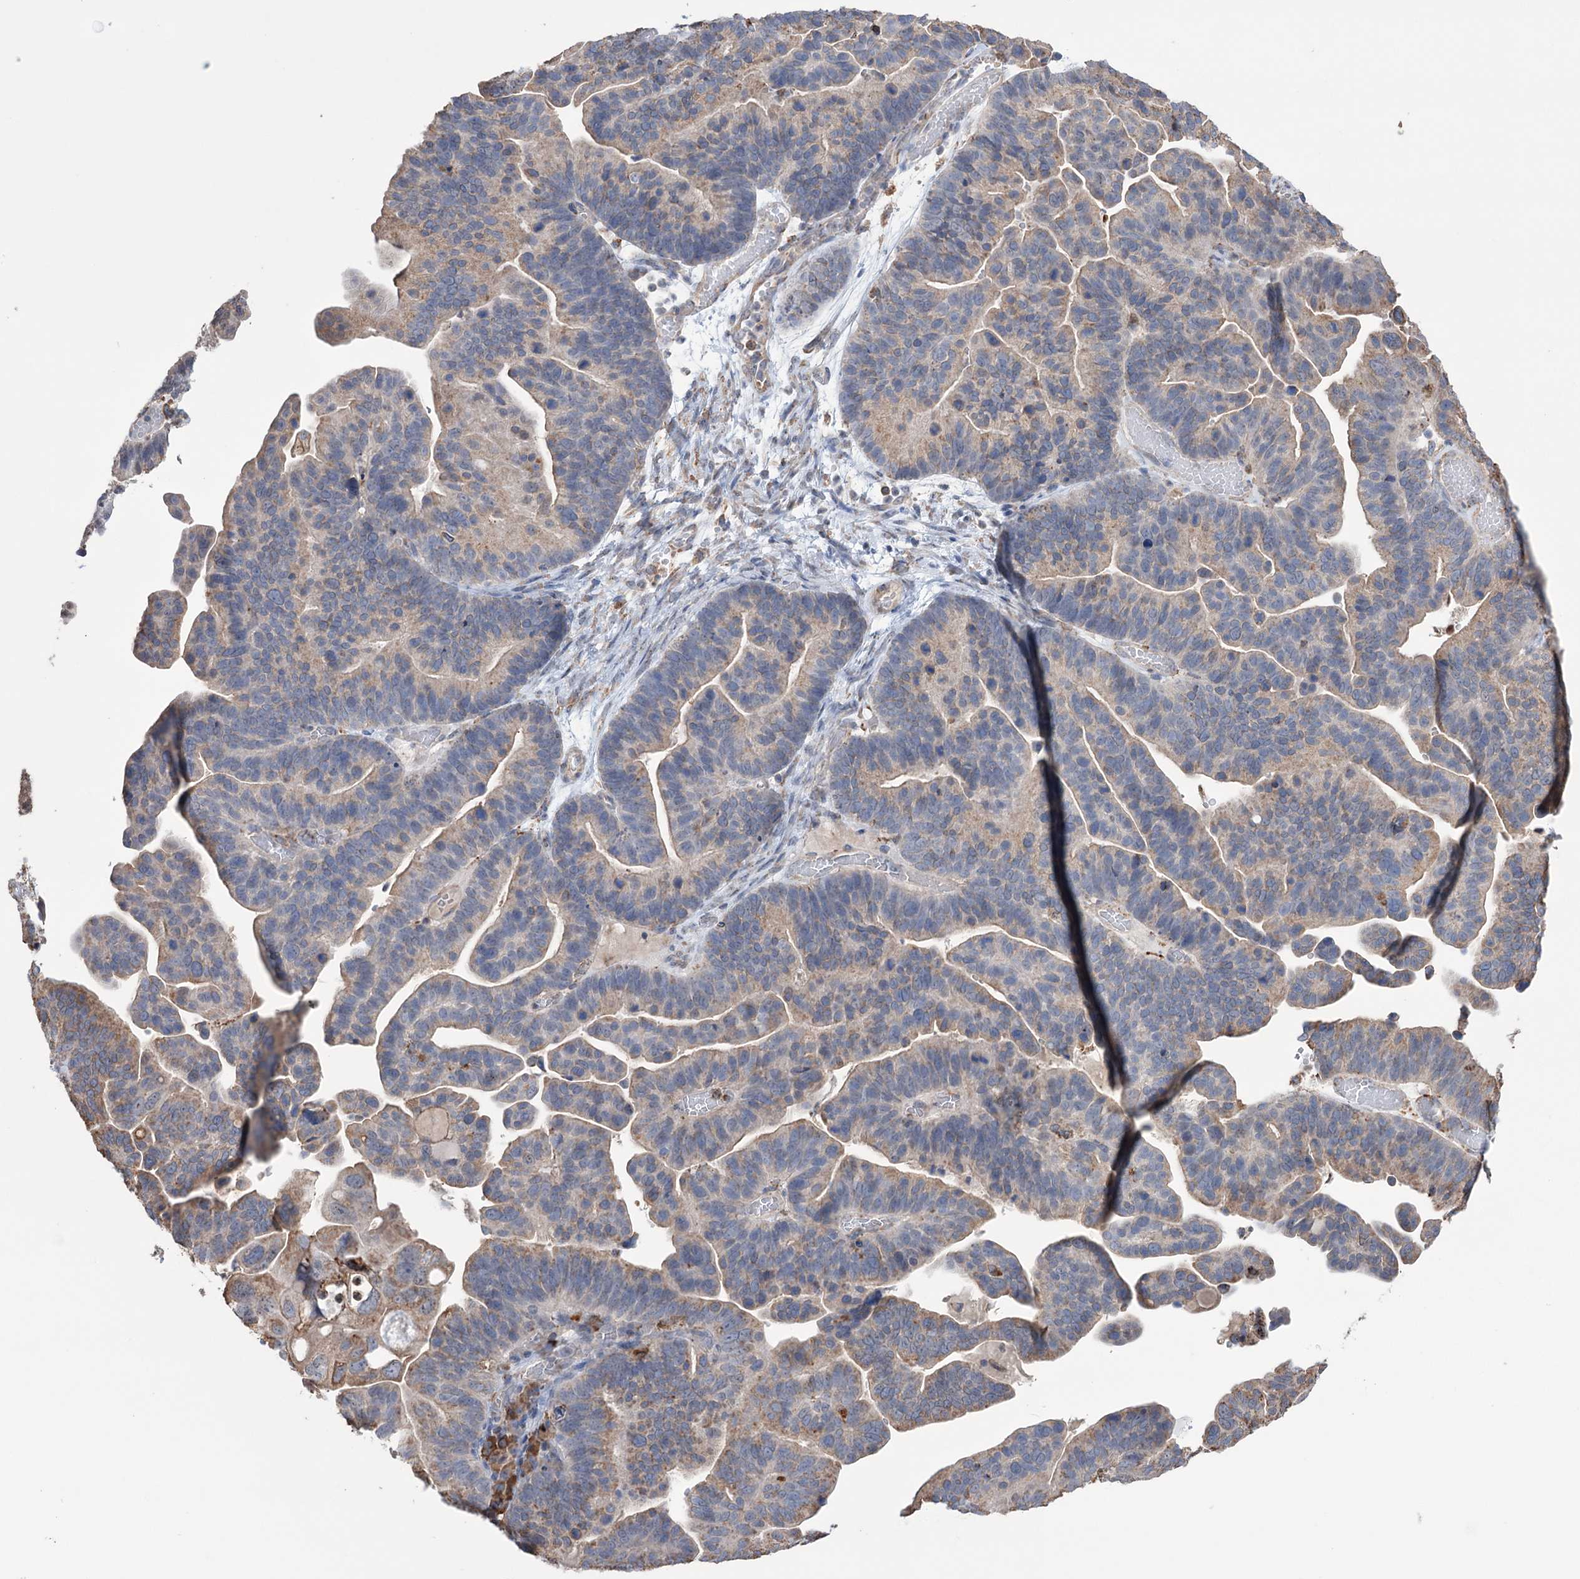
{"staining": {"intensity": "moderate", "quantity": "25%-75%", "location": "cytoplasmic/membranous"}, "tissue": "ovarian cancer", "cell_type": "Tumor cells", "image_type": "cancer", "snomed": [{"axis": "morphology", "description": "Cystadenocarcinoma, serous, NOS"}, {"axis": "topography", "description": "Ovary"}], "caption": "Protein expression analysis of human ovarian serous cystadenocarcinoma reveals moderate cytoplasmic/membranous positivity in about 25%-75% of tumor cells.", "gene": "TRIM71", "patient": {"sex": "female", "age": 56}}